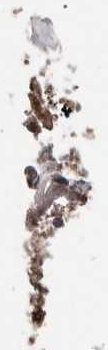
{"staining": {"intensity": "moderate", "quantity": "25%-75%", "location": "cytoplasmic/membranous"}, "tissue": "skin cancer", "cell_type": "Tumor cells", "image_type": "cancer", "snomed": [{"axis": "morphology", "description": "Squamous cell carcinoma, NOS"}, {"axis": "topography", "description": "Skin"}], "caption": "Moderate cytoplasmic/membranous staining is seen in approximately 25%-75% of tumor cells in squamous cell carcinoma (skin).", "gene": "NUP43", "patient": {"sex": "male", "age": 55}}